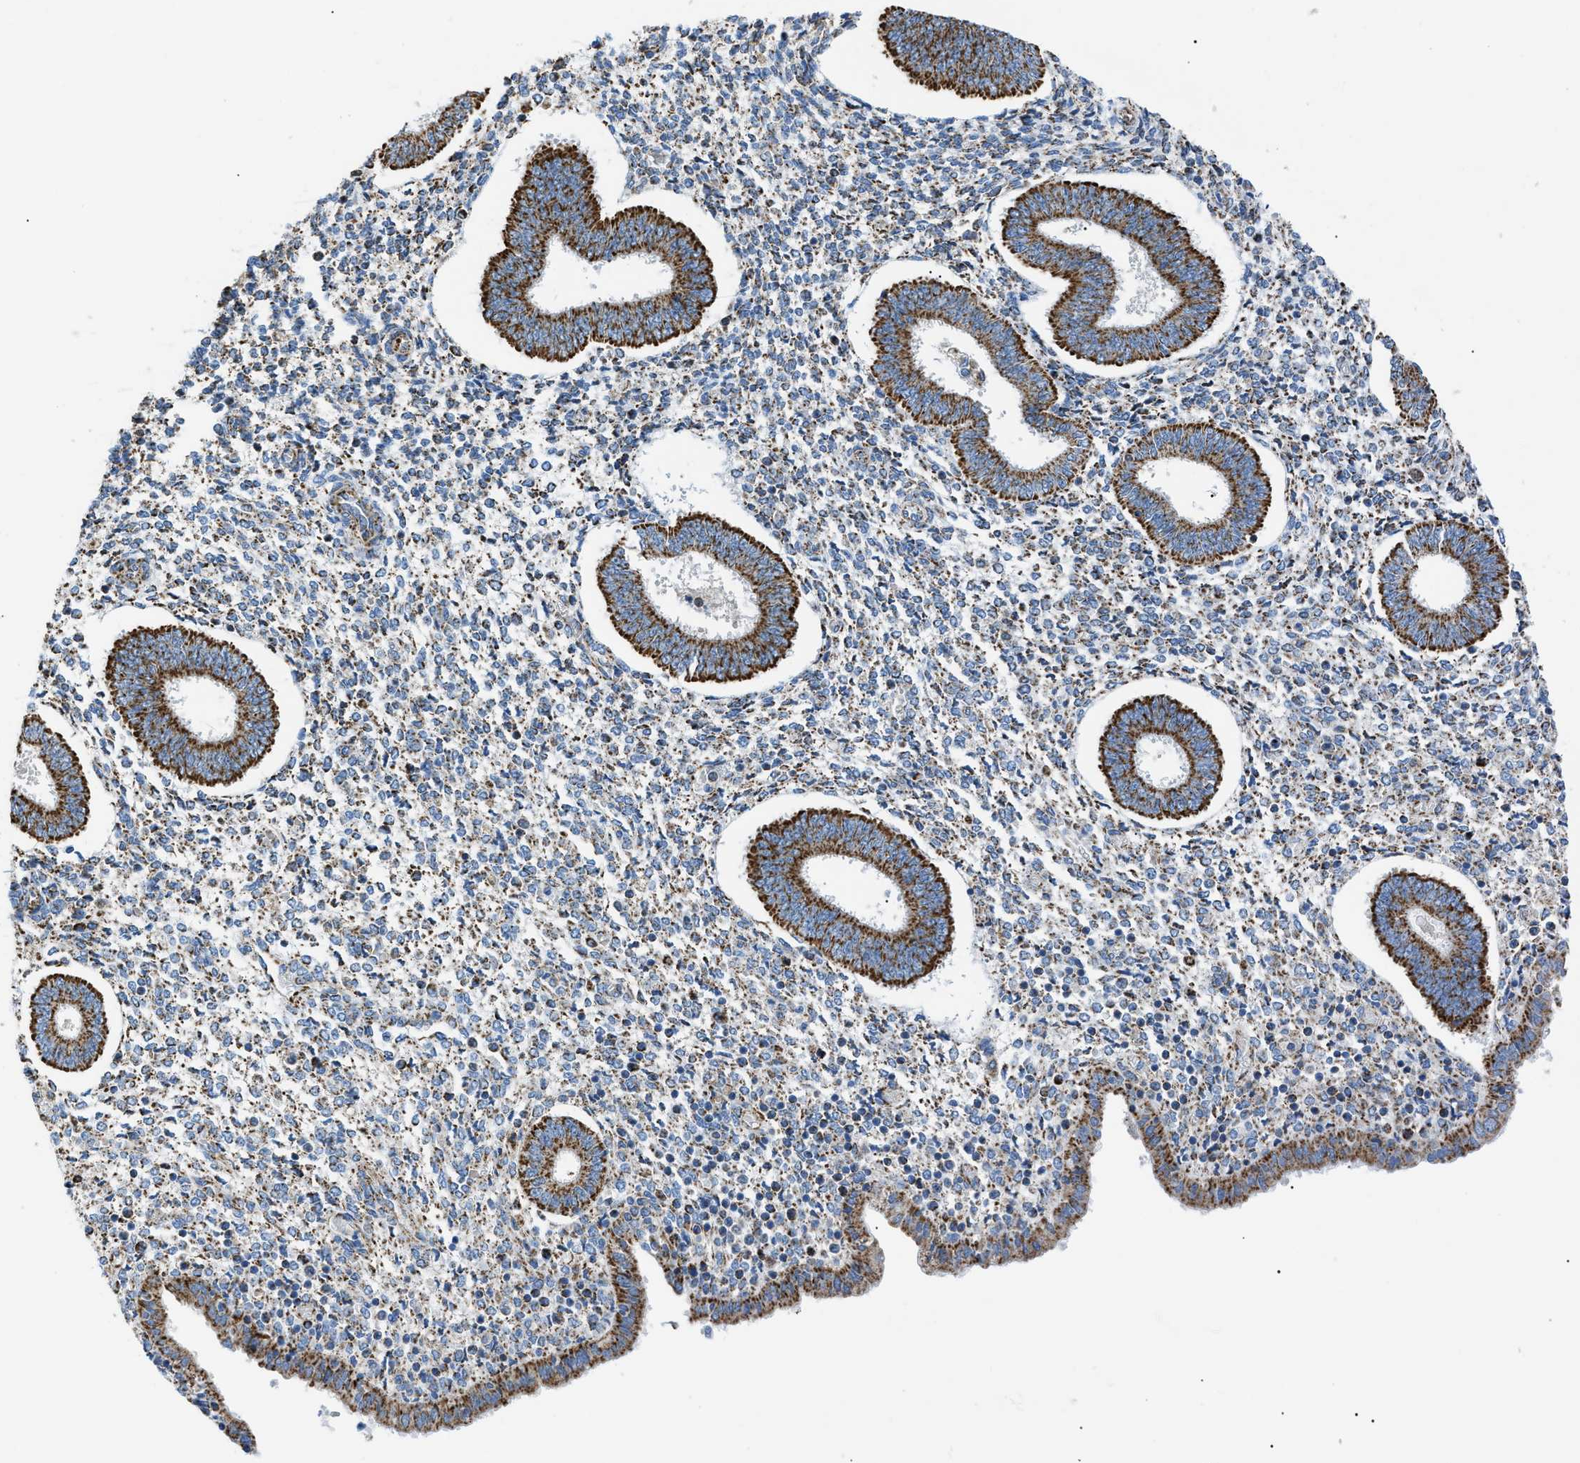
{"staining": {"intensity": "moderate", "quantity": "25%-75%", "location": "cytoplasmic/membranous"}, "tissue": "endometrium", "cell_type": "Cells in endometrial stroma", "image_type": "normal", "snomed": [{"axis": "morphology", "description": "Normal tissue, NOS"}, {"axis": "topography", "description": "Endometrium"}], "caption": "Moderate cytoplasmic/membranous positivity is seen in about 25%-75% of cells in endometrial stroma in normal endometrium. (Brightfield microscopy of DAB IHC at high magnification).", "gene": "PHB2", "patient": {"sex": "female", "age": 35}}